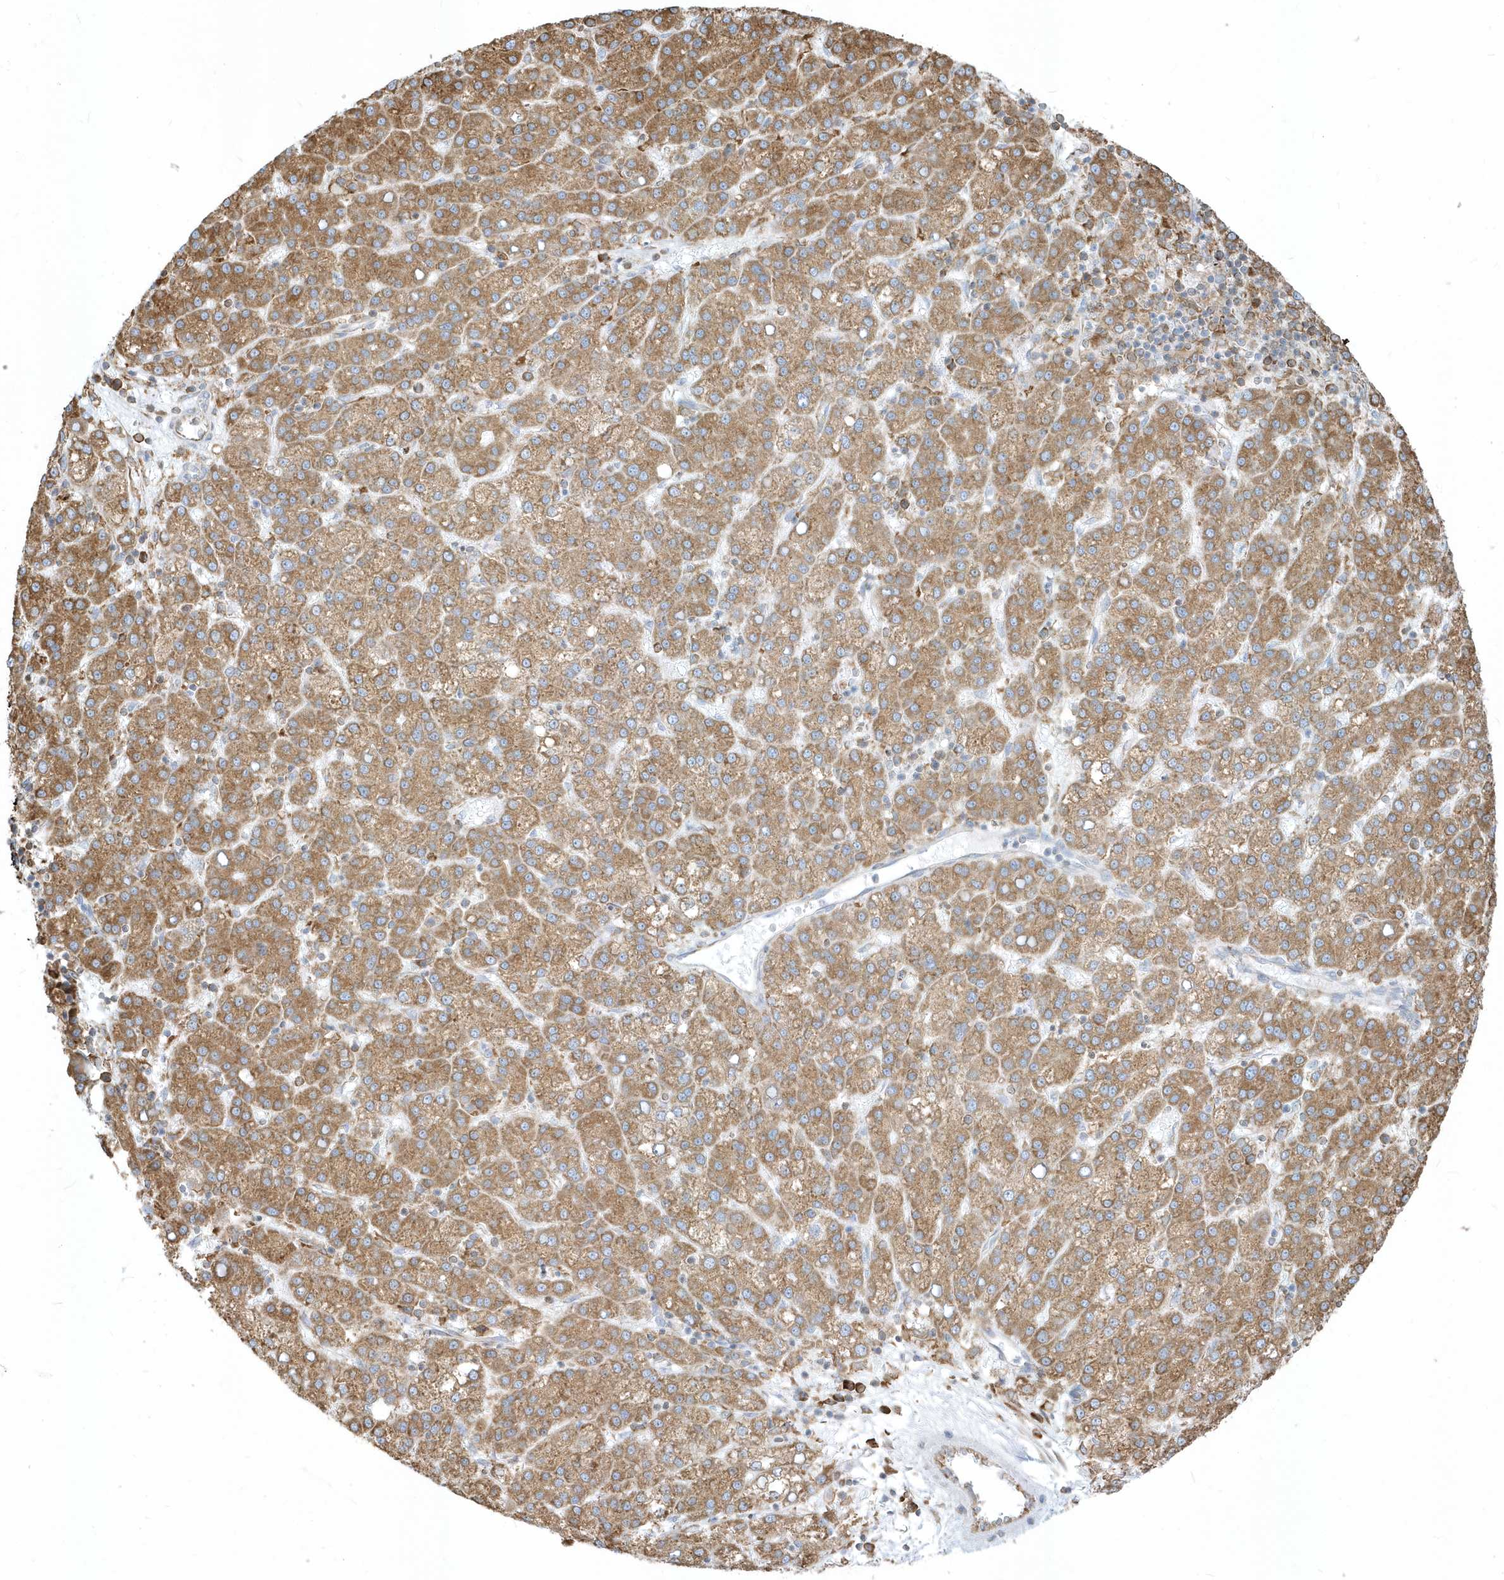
{"staining": {"intensity": "moderate", "quantity": ">75%", "location": "cytoplasmic/membranous"}, "tissue": "liver cancer", "cell_type": "Tumor cells", "image_type": "cancer", "snomed": [{"axis": "morphology", "description": "Carcinoma, Hepatocellular, NOS"}, {"axis": "topography", "description": "Liver"}], "caption": "Liver hepatocellular carcinoma stained with a brown dye demonstrates moderate cytoplasmic/membranous positive expression in approximately >75% of tumor cells.", "gene": "PDIA6", "patient": {"sex": "female", "age": 58}}